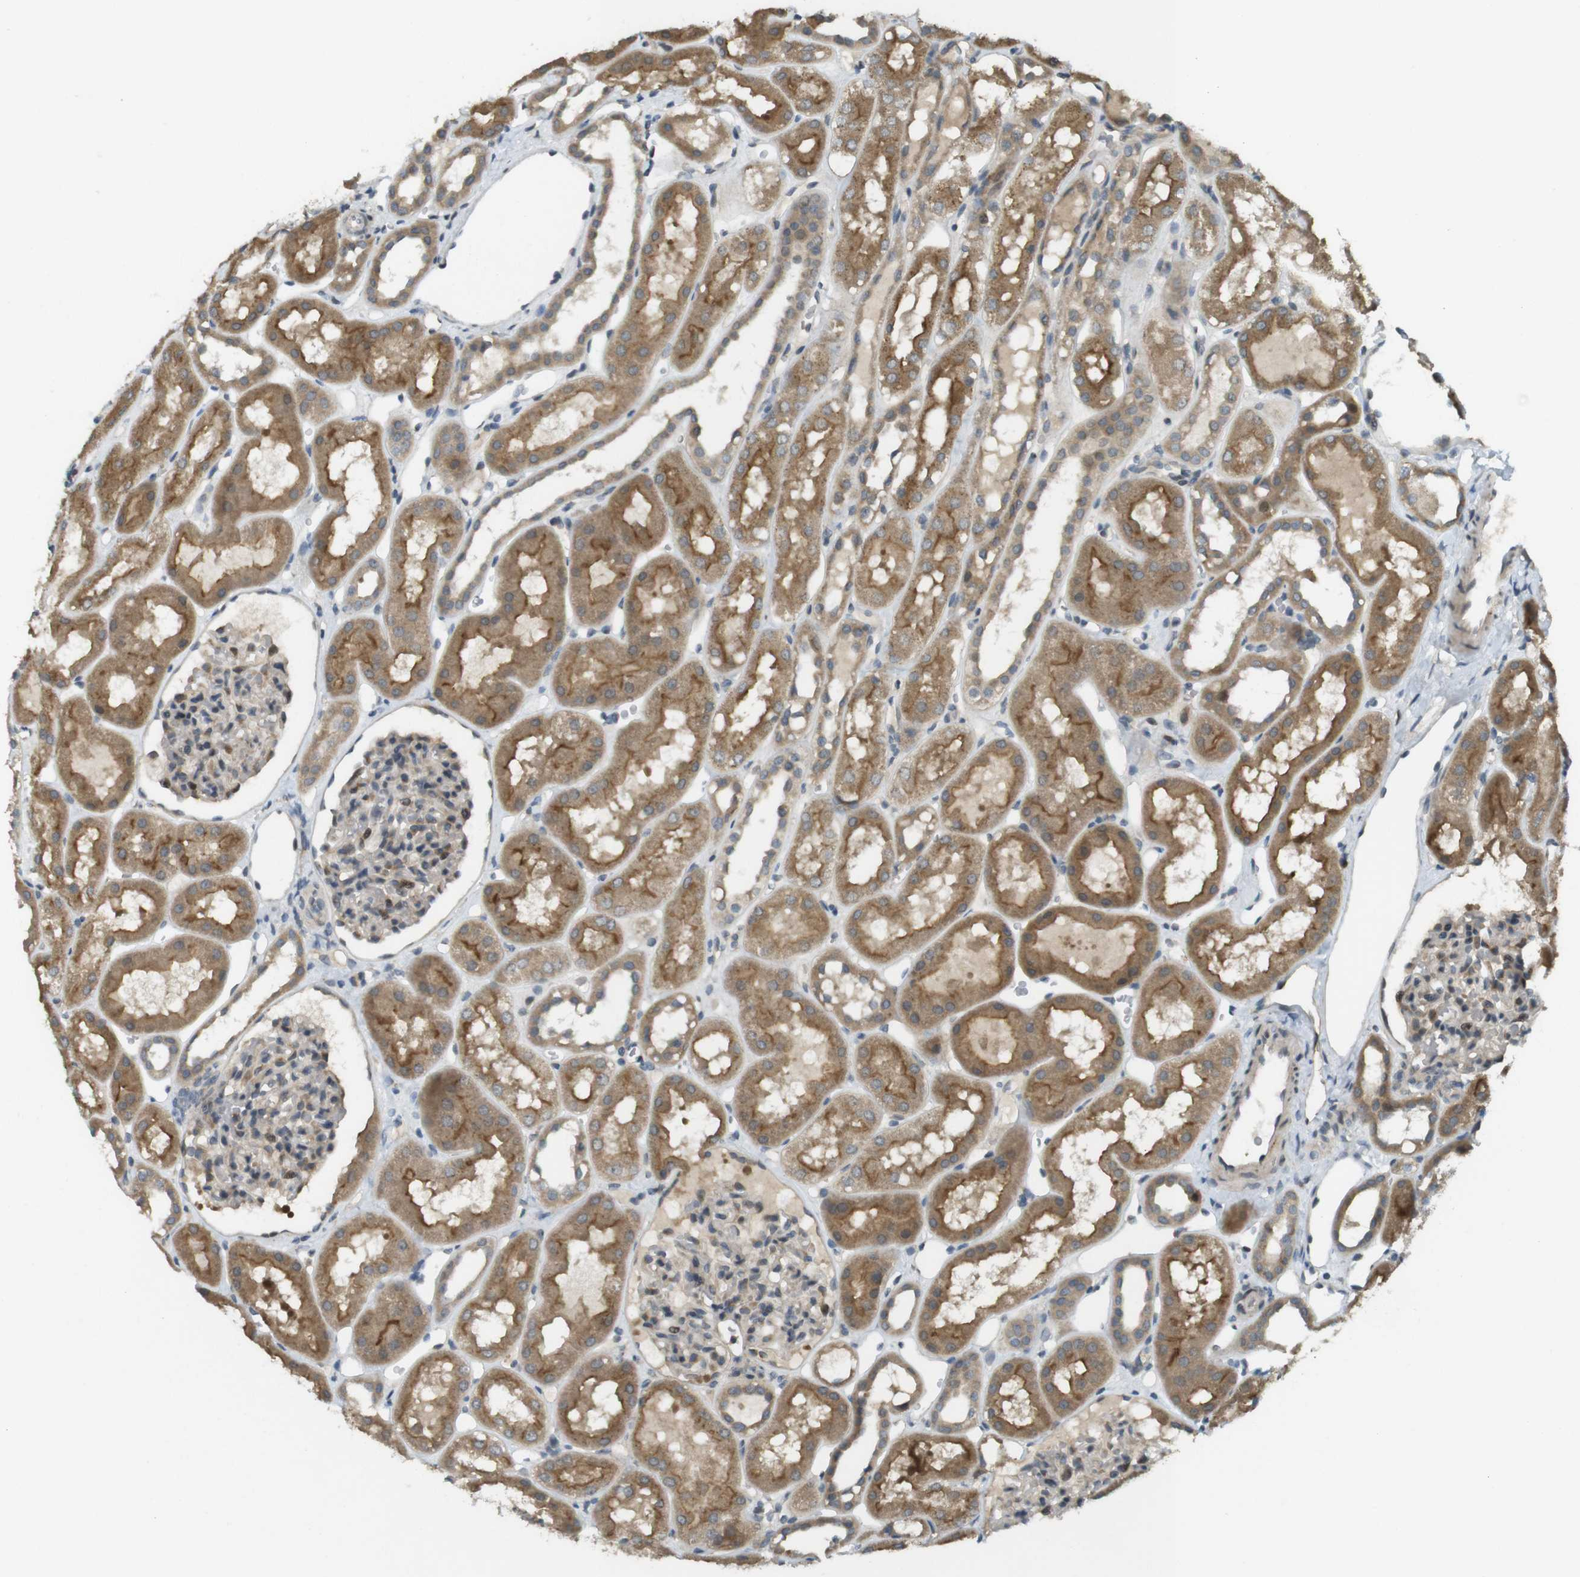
{"staining": {"intensity": "moderate", "quantity": "<25%", "location": "cytoplasmic/membranous"}, "tissue": "kidney", "cell_type": "Cells in glomeruli", "image_type": "normal", "snomed": [{"axis": "morphology", "description": "Normal tissue, NOS"}, {"axis": "topography", "description": "Kidney"}, {"axis": "topography", "description": "Urinary bladder"}], "caption": "There is low levels of moderate cytoplasmic/membranous expression in cells in glomeruli of unremarkable kidney, as demonstrated by immunohistochemical staining (brown color).", "gene": "CLRN3", "patient": {"sex": "male", "age": 16}}